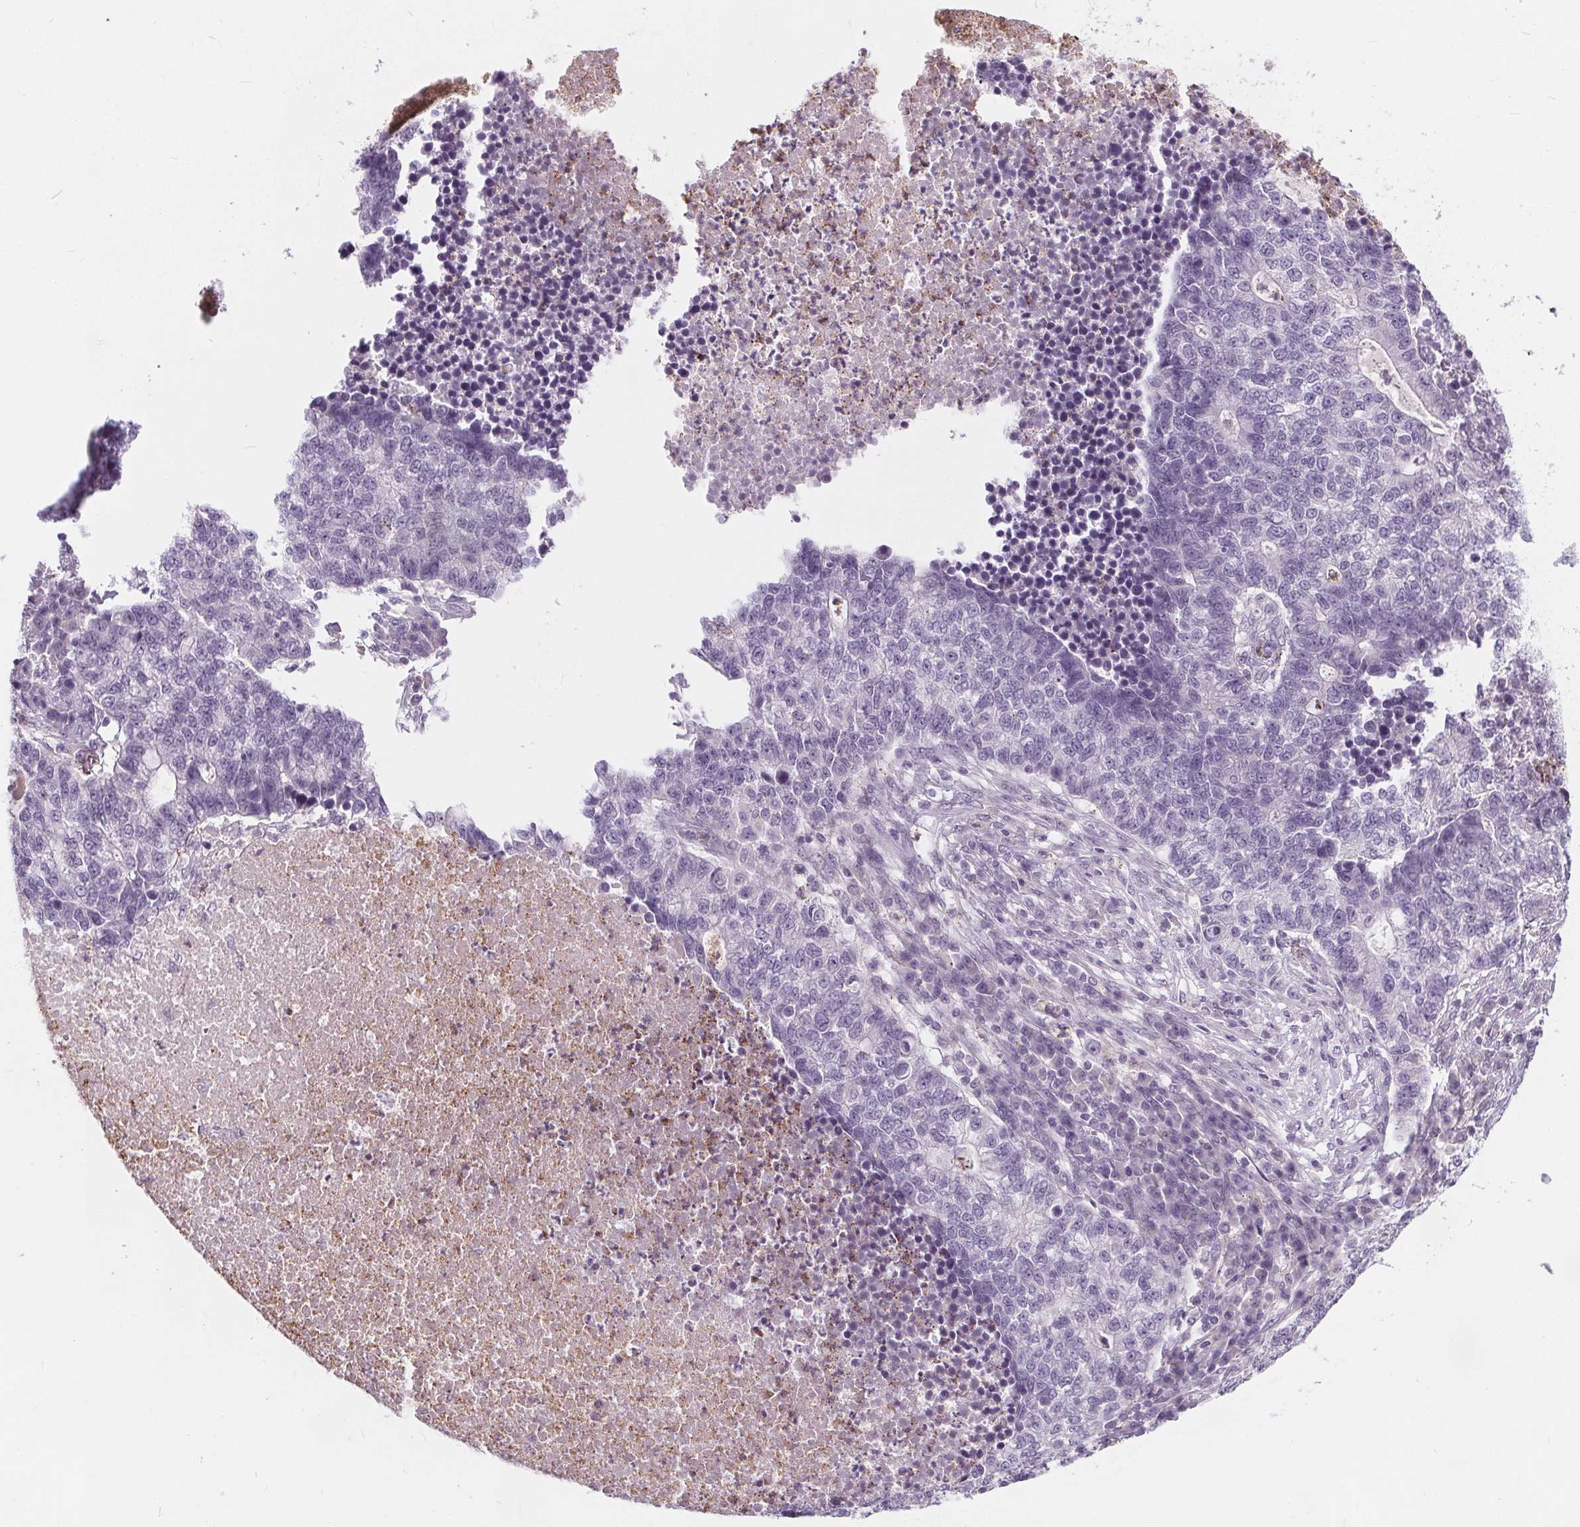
{"staining": {"intensity": "negative", "quantity": "none", "location": "none"}, "tissue": "lung cancer", "cell_type": "Tumor cells", "image_type": "cancer", "snomed": [{"axis": "morphology", "description": "Adenocarcinoma, NOS"}, {"axis": "topography", "description": "Lung"}], "caption": "Tumor cells show no significant protein positivity in lung cancer.", "gene": "HAAO", "patient": {"sex": "male", "age": 57}}